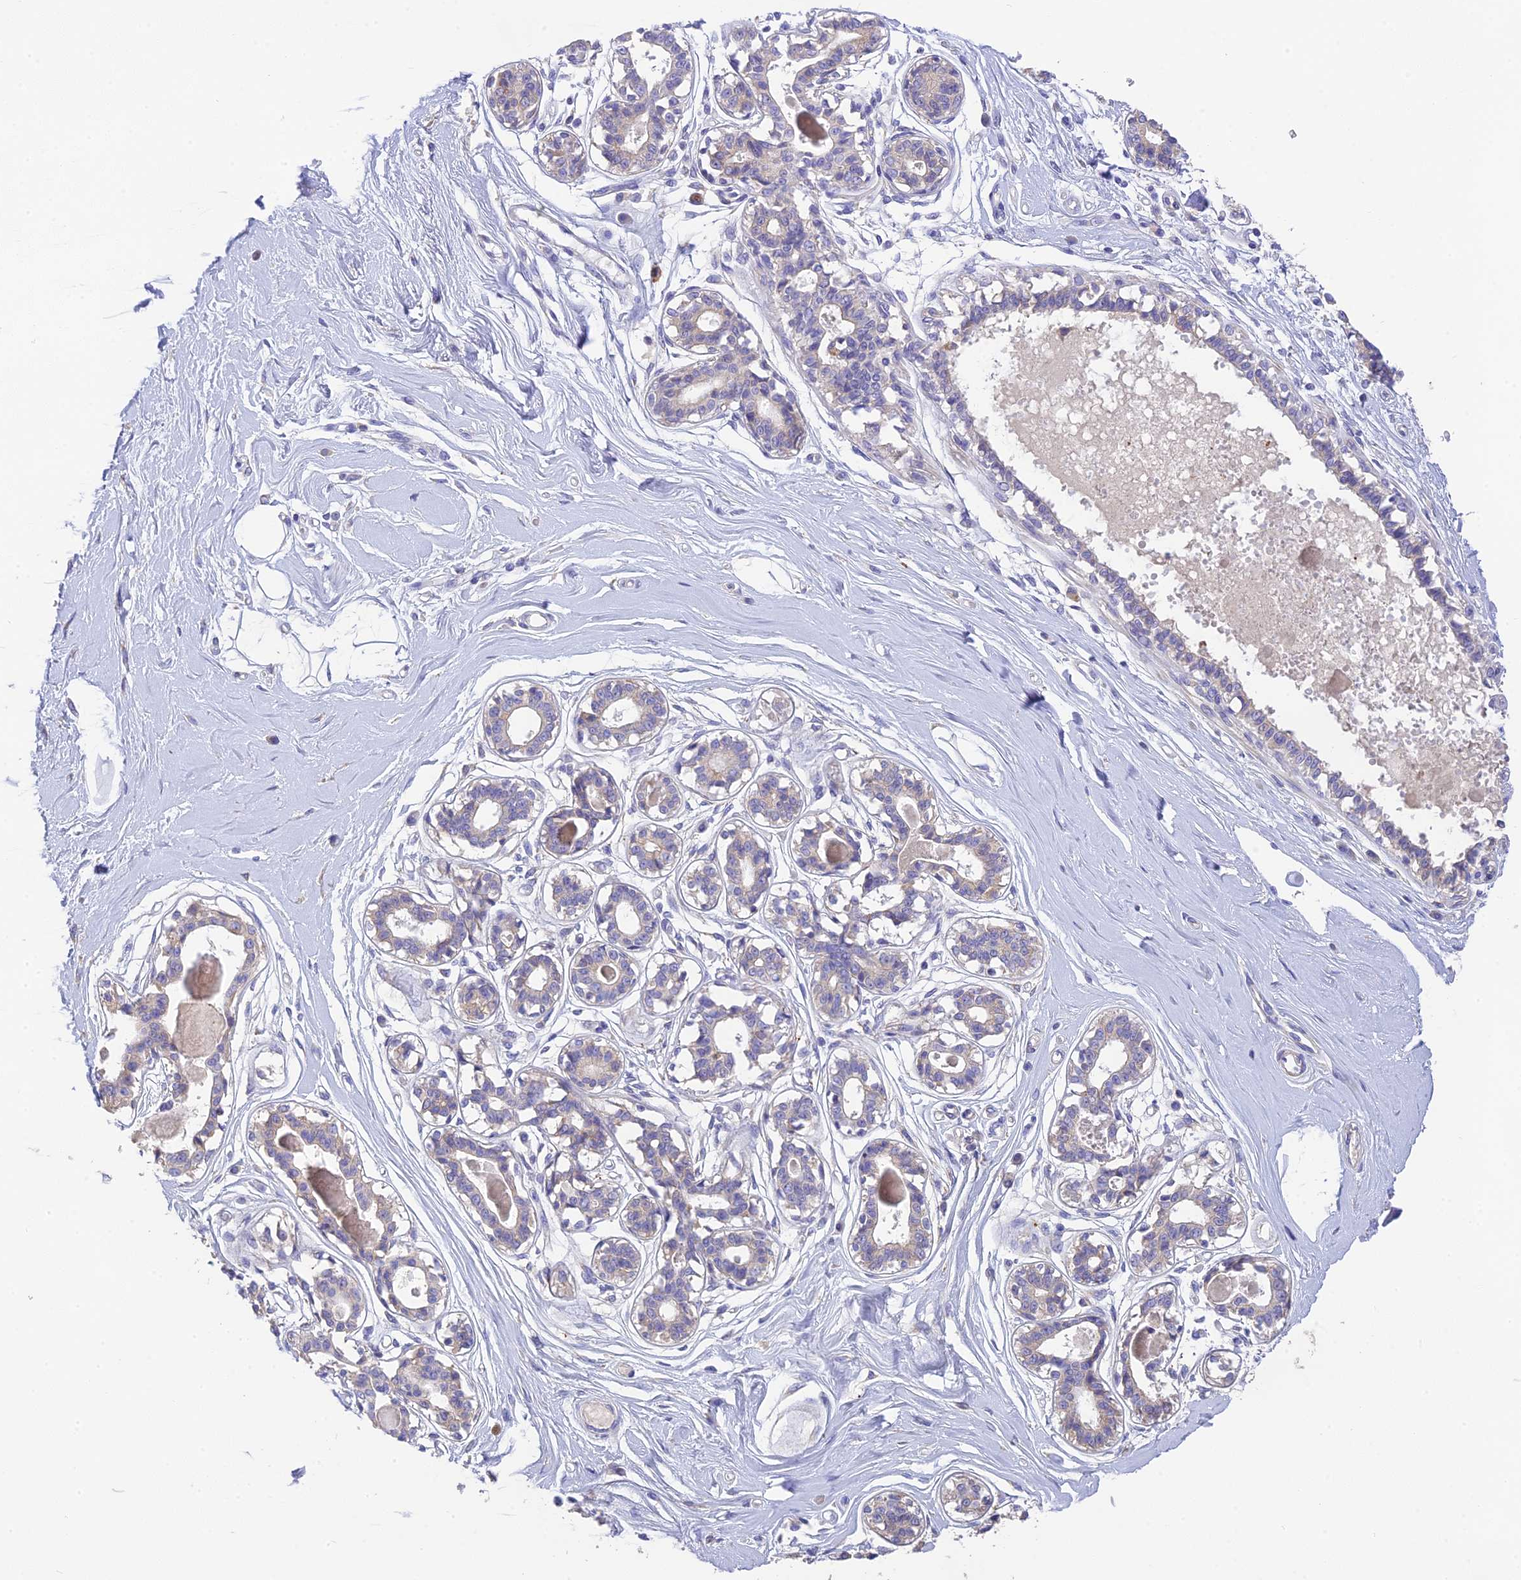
{"staining": {"intensity": "negative", "quantity": "none", "location": "none"}, "tissue": "breast", "cell_type": "Adipocytes", "image_type": "normal", "snomed": [{"axis": "morphology", "description": "Normal tissue, NOS"}, {"axis": "topography", "description": "Breast"}], "caption": "Image shows no significant protein expression in adipocytes of normal breast. (DAB (3,3'-diaminobenzidine) IHC visualized using brightfield microscopy, high magnification).", "gene": "HSD17B2", "patient": {"sex": "female", "age": 45}}